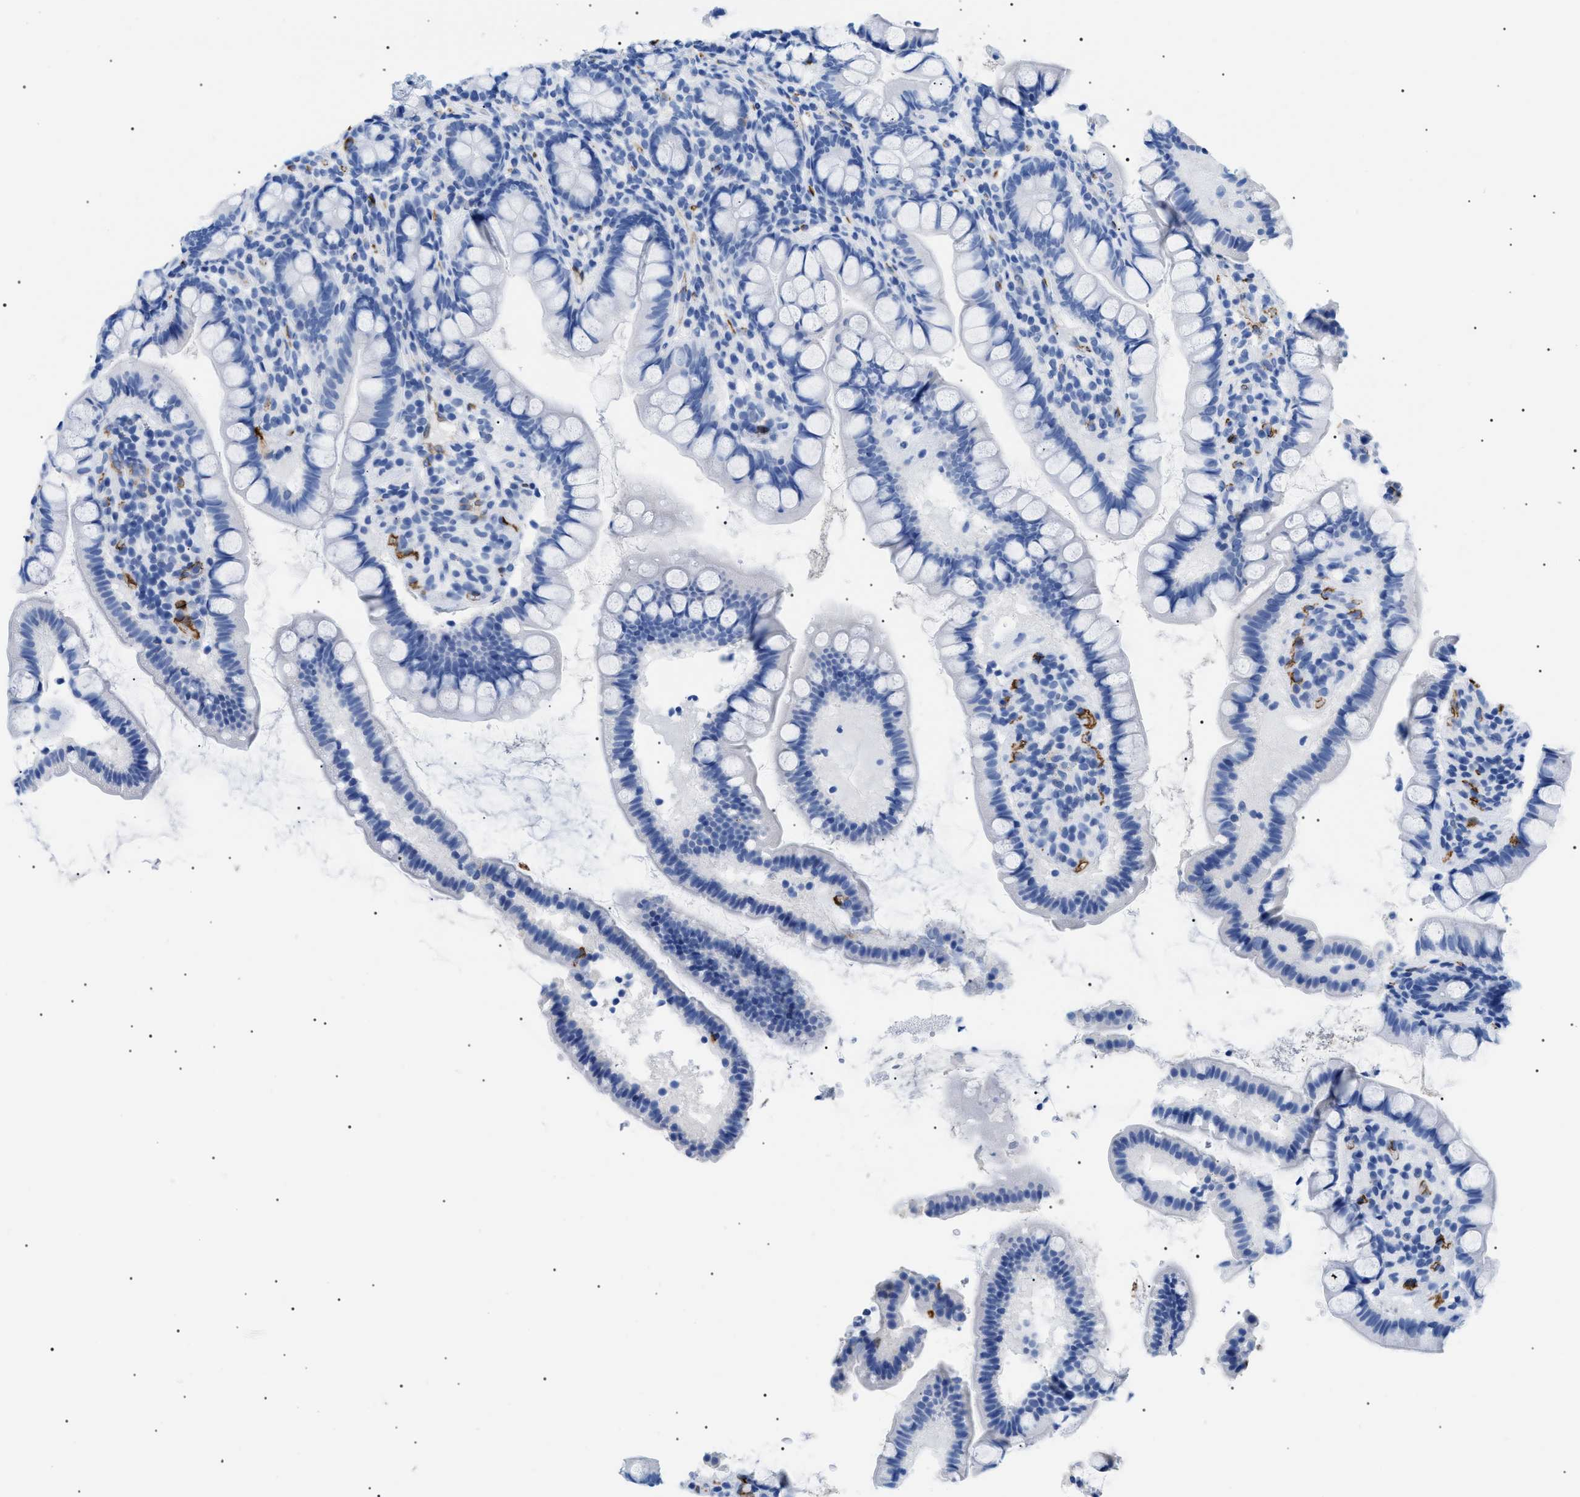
{"staining": {"intensity": "negative", "quantity": "none", "location": "none"}, "tissue": "small intestine", "cell_type": "Glandular cells", "image_type": "normal", "snomed": [{"axis": "morphology", "description": "Normal tissue, NOS"}, {"axis": "topography", "description": "Small intestine"}], "caption": "IHC micrograph of benign small intestine: human small intestine stained with DAB displays no significant protein staining in glandular cells.", "gene": "PODXL", "patient": {"sex": "female", "age": 84}}